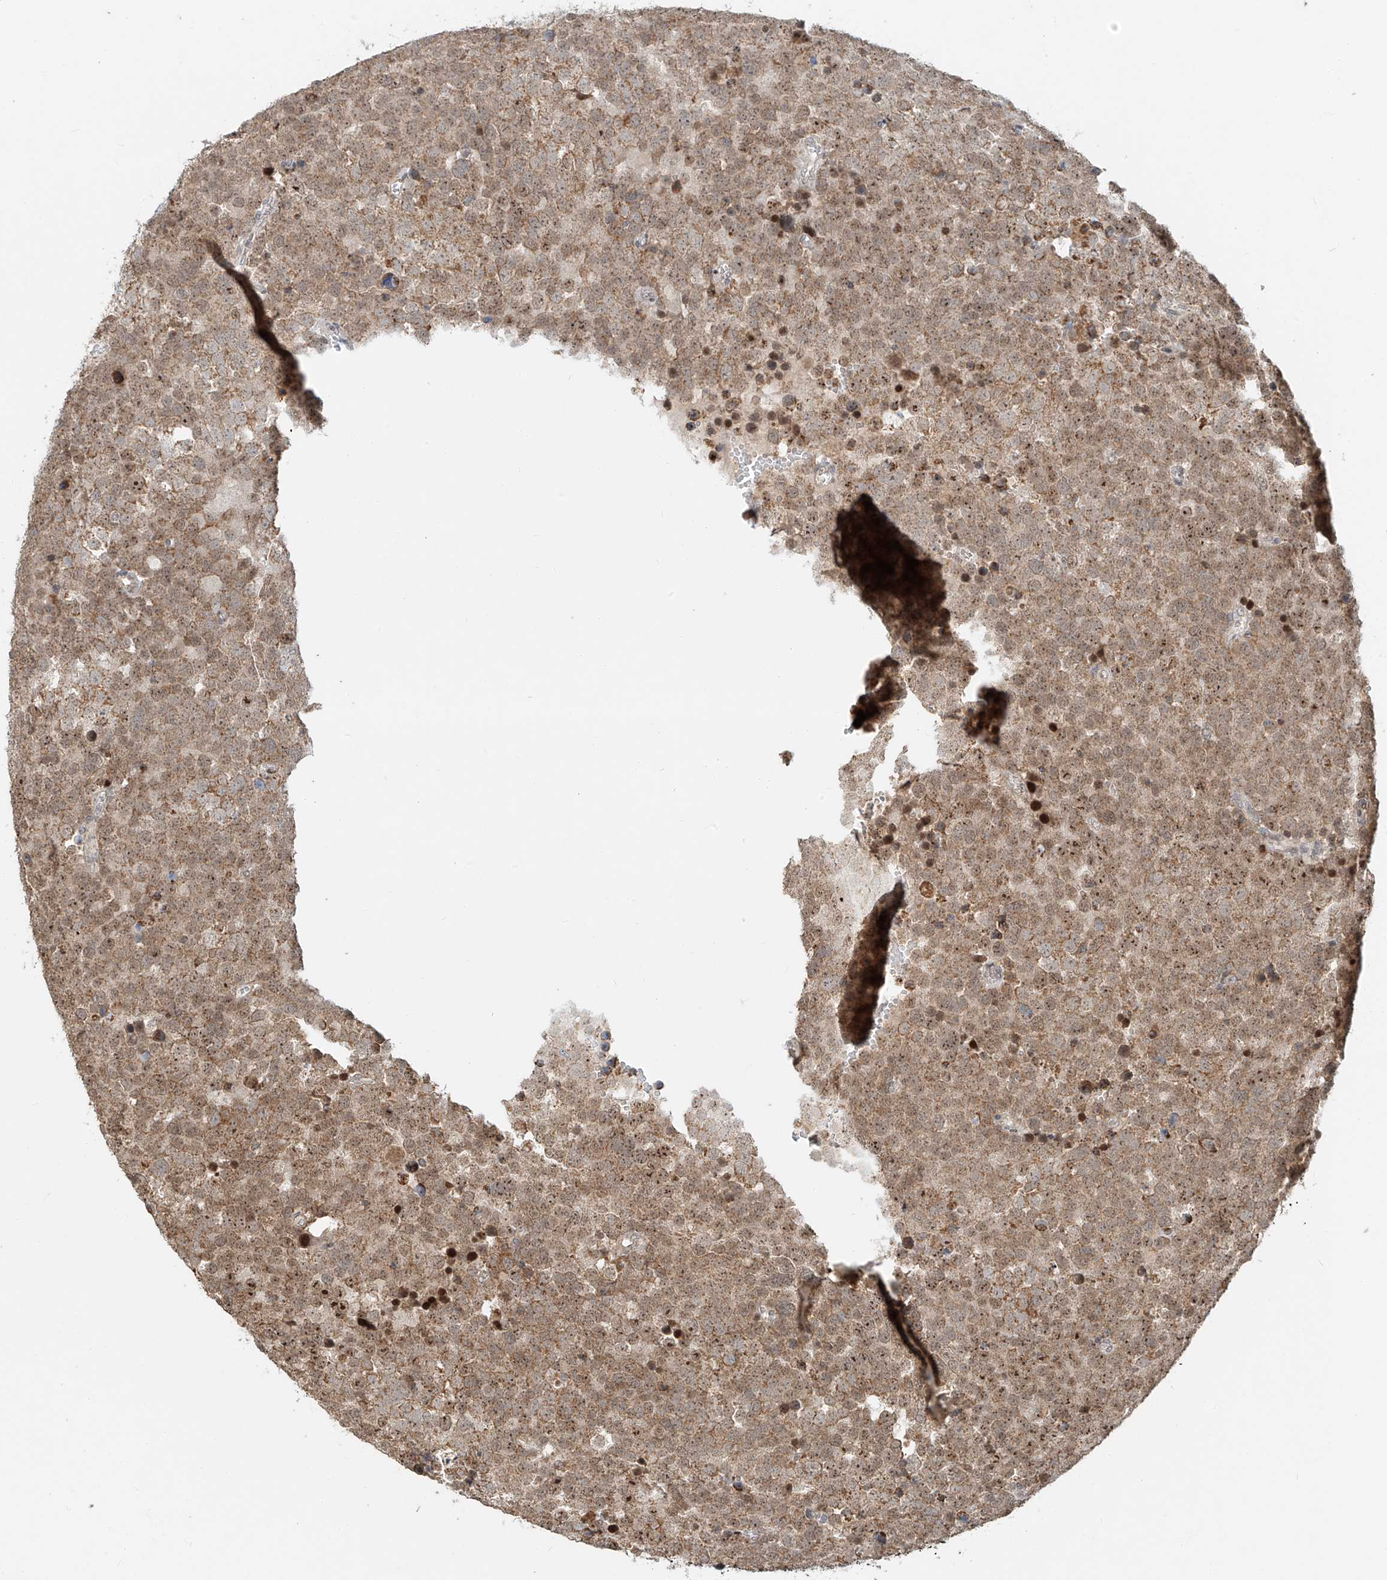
{"staining": {"intensity": "weak", "quantity": ">75%", "location": "cytoplasmic/membranous,nuclear"}, "tissue": "testis cancer", "cell_type": "Tumor cells", "image_type": "cancer", "snomed": [{"axis": "morphology", "description": "Seminoma, NOS"}, {"axis": "topography", "description": "Testis"}], "caption": "This is an image of immunohistochemistry staining of testis cancer, which shows weak staining in the cytoplasmic/membranous and nuclear of tumor cells.", "gene": "SYTL3", "patient": {"sex": "male", "age": 71}}